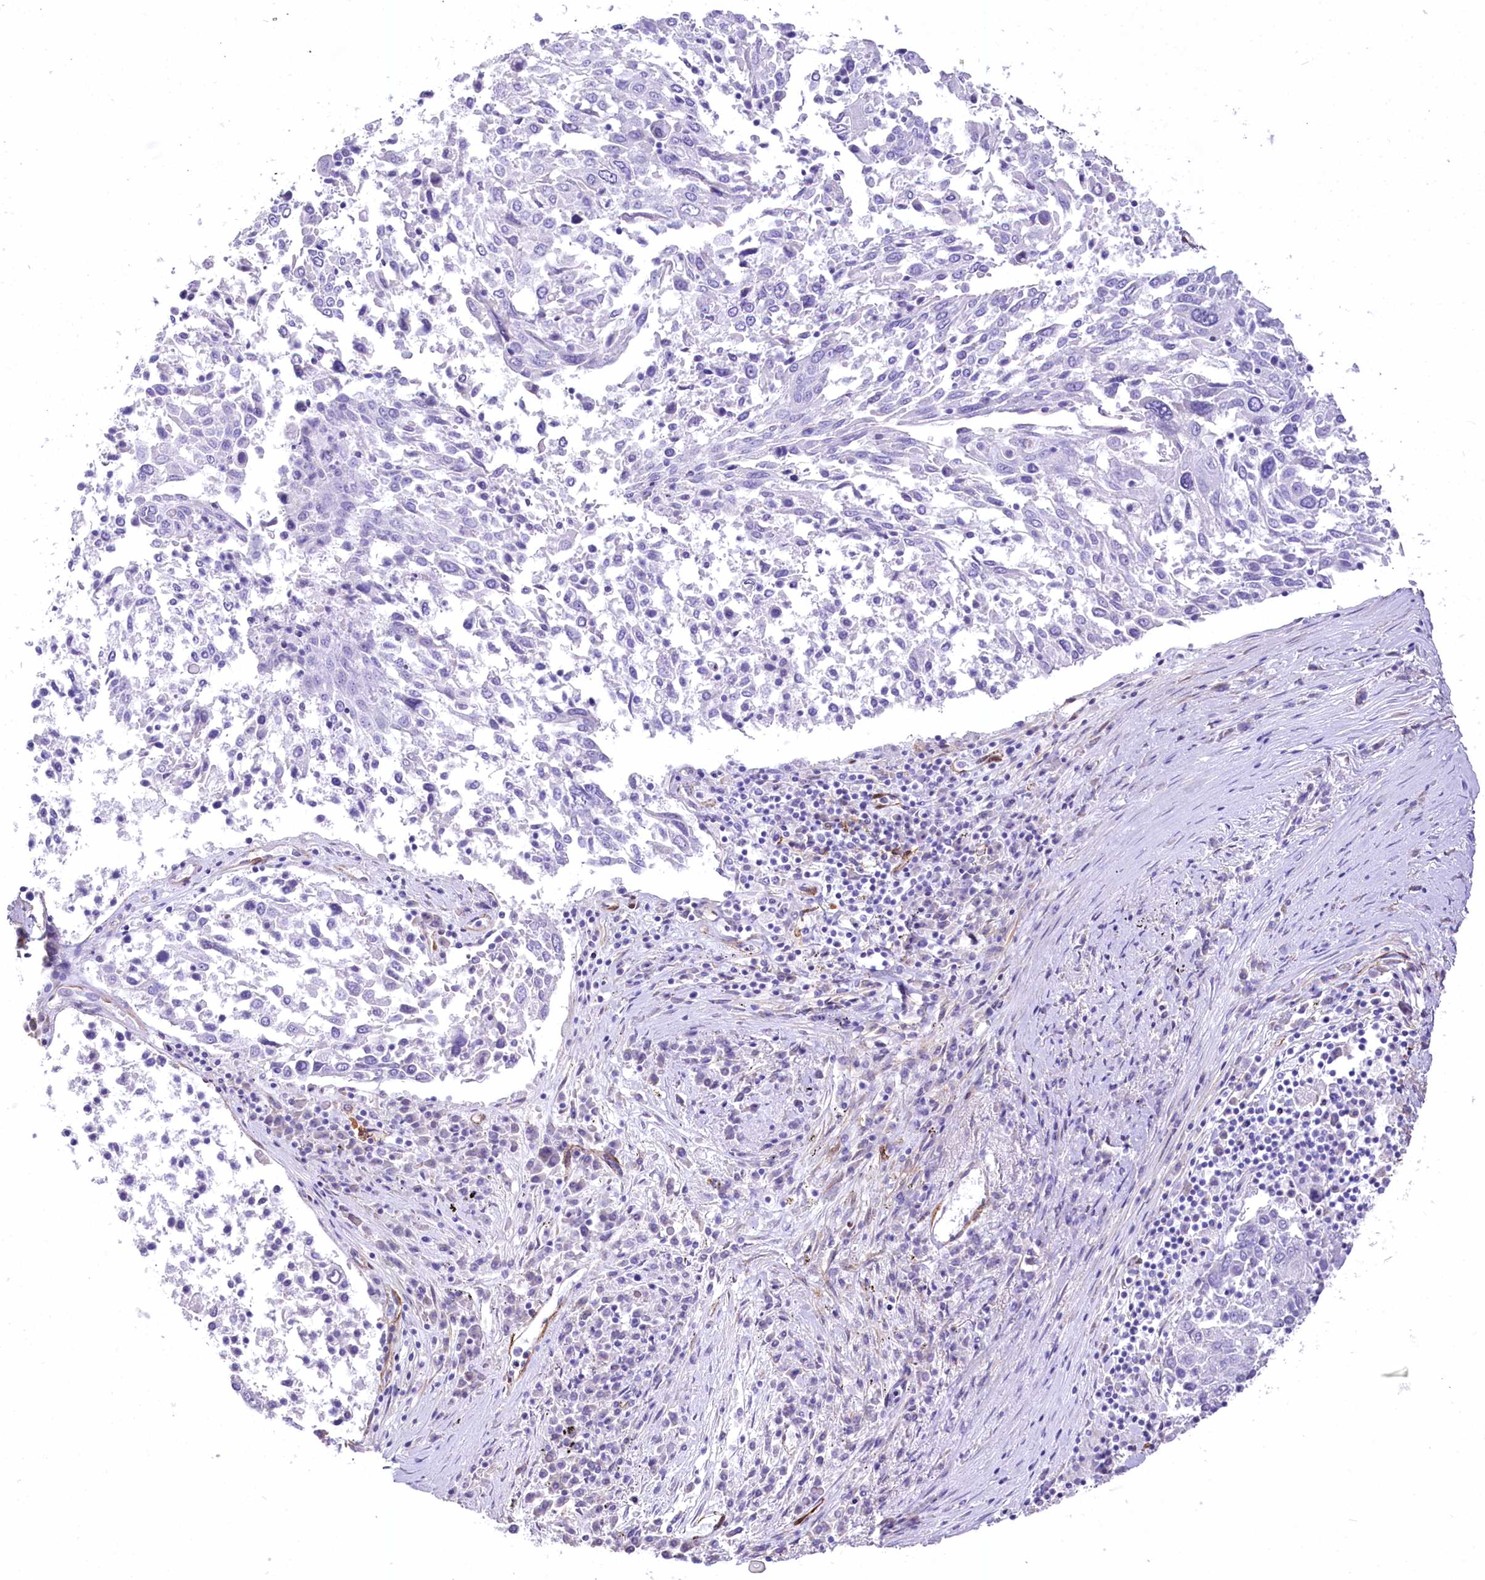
{"staining": {"intensity": "negative", "quantity": "none", "location": "none"}, "tissue": "lung cancer", "cell_type": "Tumor cells", "image_type": "cancer", "snomed": [{"axis": "morphology", "description": "Squamous cell carcinoma, NOS"}, {"axis": "topography", "description": "Lung"}], "caption": "This is a micrograph of IHC staining of squamous cell carcinoma (lung), which shows no expression in tumor cells.", "gene": "SYNPO2", "patient": {"sex": "male", "age": 65}}